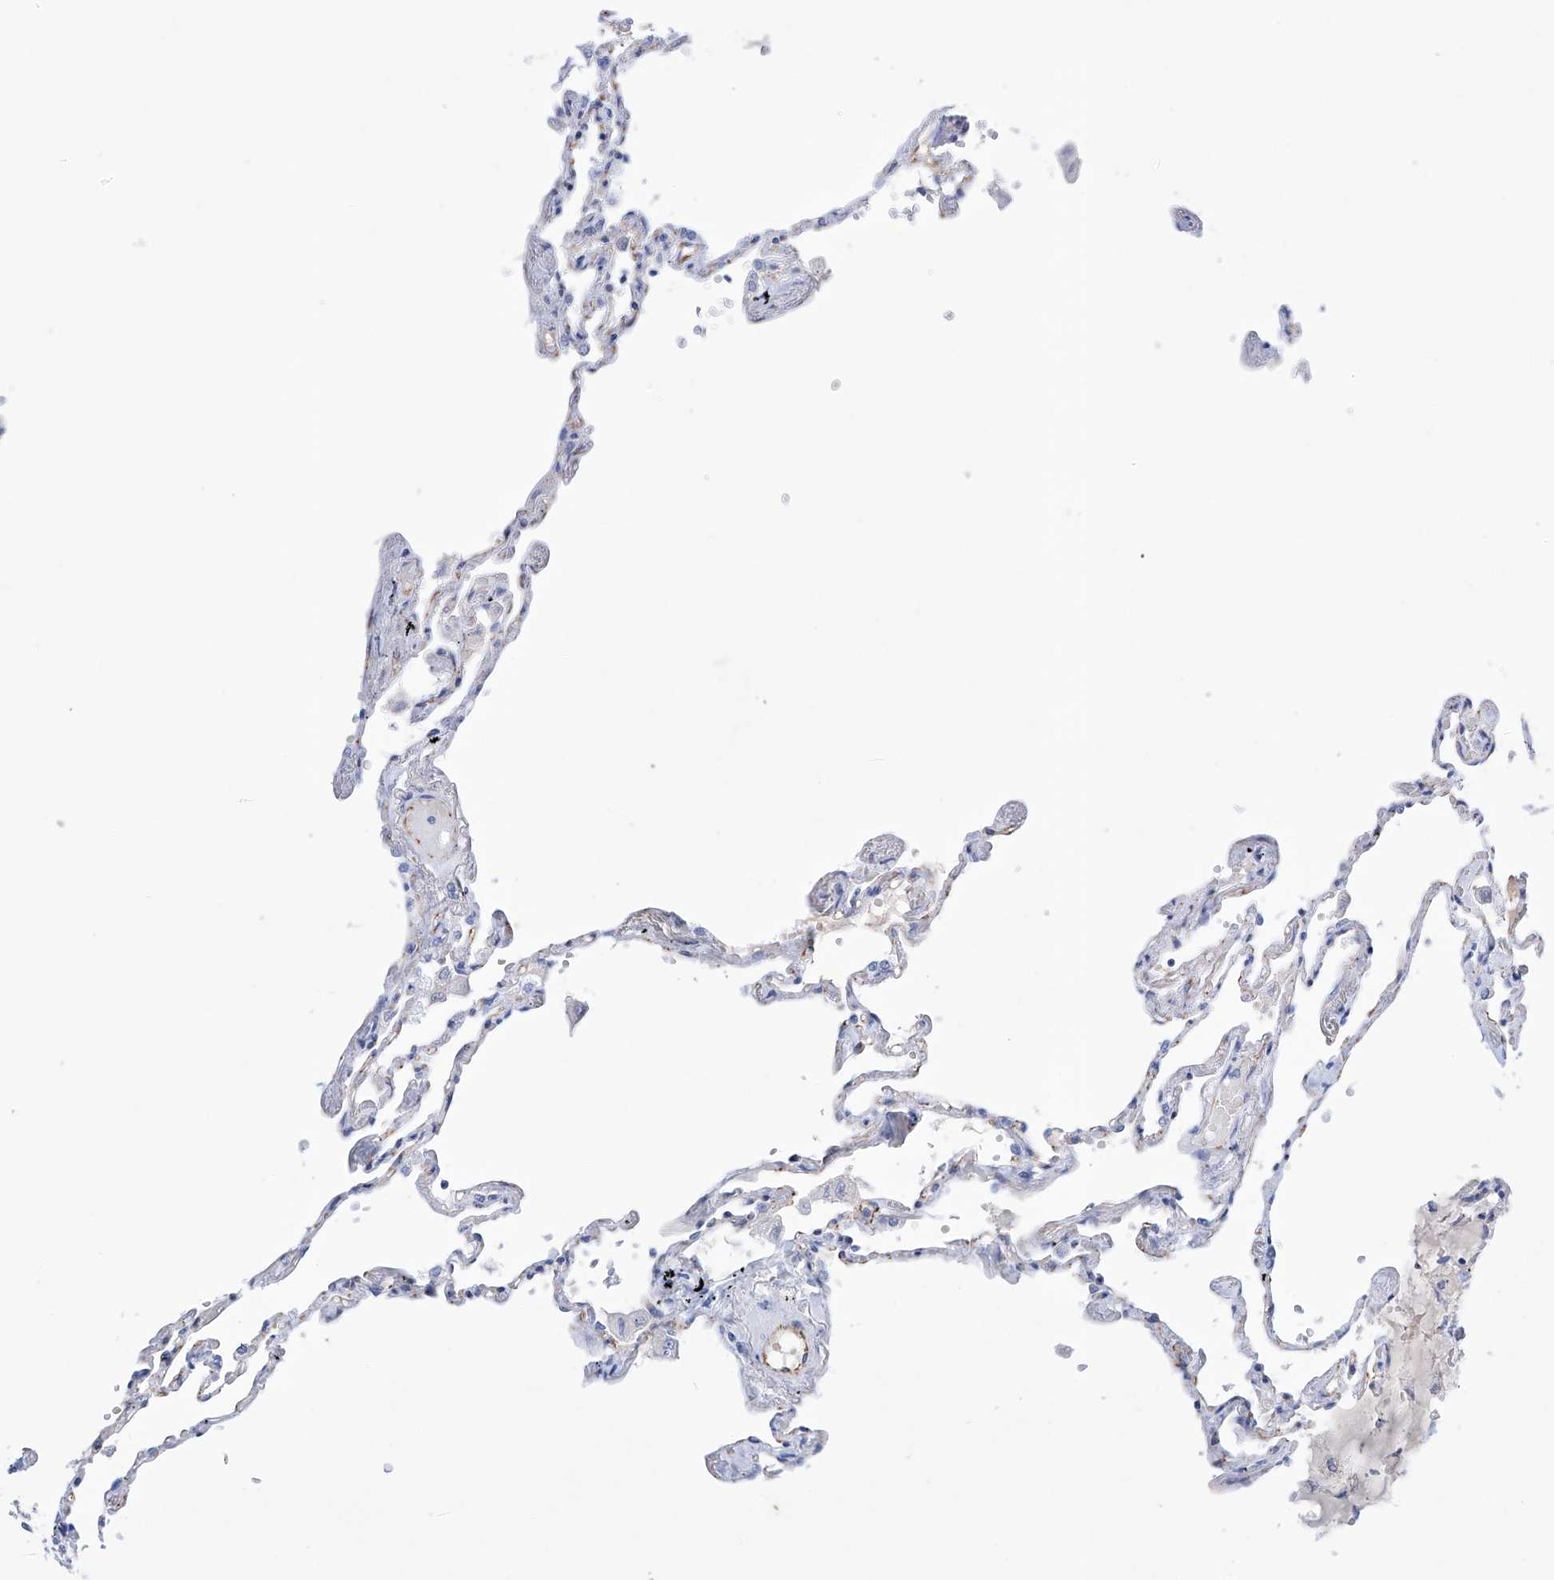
{"staining": {"intensity": "negative", "quantity": "none", "location": "none"}, "tissue": "lung", "cell_type": "Alveolar cells", "image_type": "normal", "snomed": [{"axis": "morphology", "description": "Normal tissue, NOS"}, {"axis": "topography", "description": "Lung"}], "caption": "IHC image of benign lung stained for a protein (brown), which displays no staining in alveolar cells. (DAB (3,3'-diaminobenzidine) immunohistochemistry, high magnification).", "gene": "ETV7", "patient": {"sex": "female", "age": 67}}